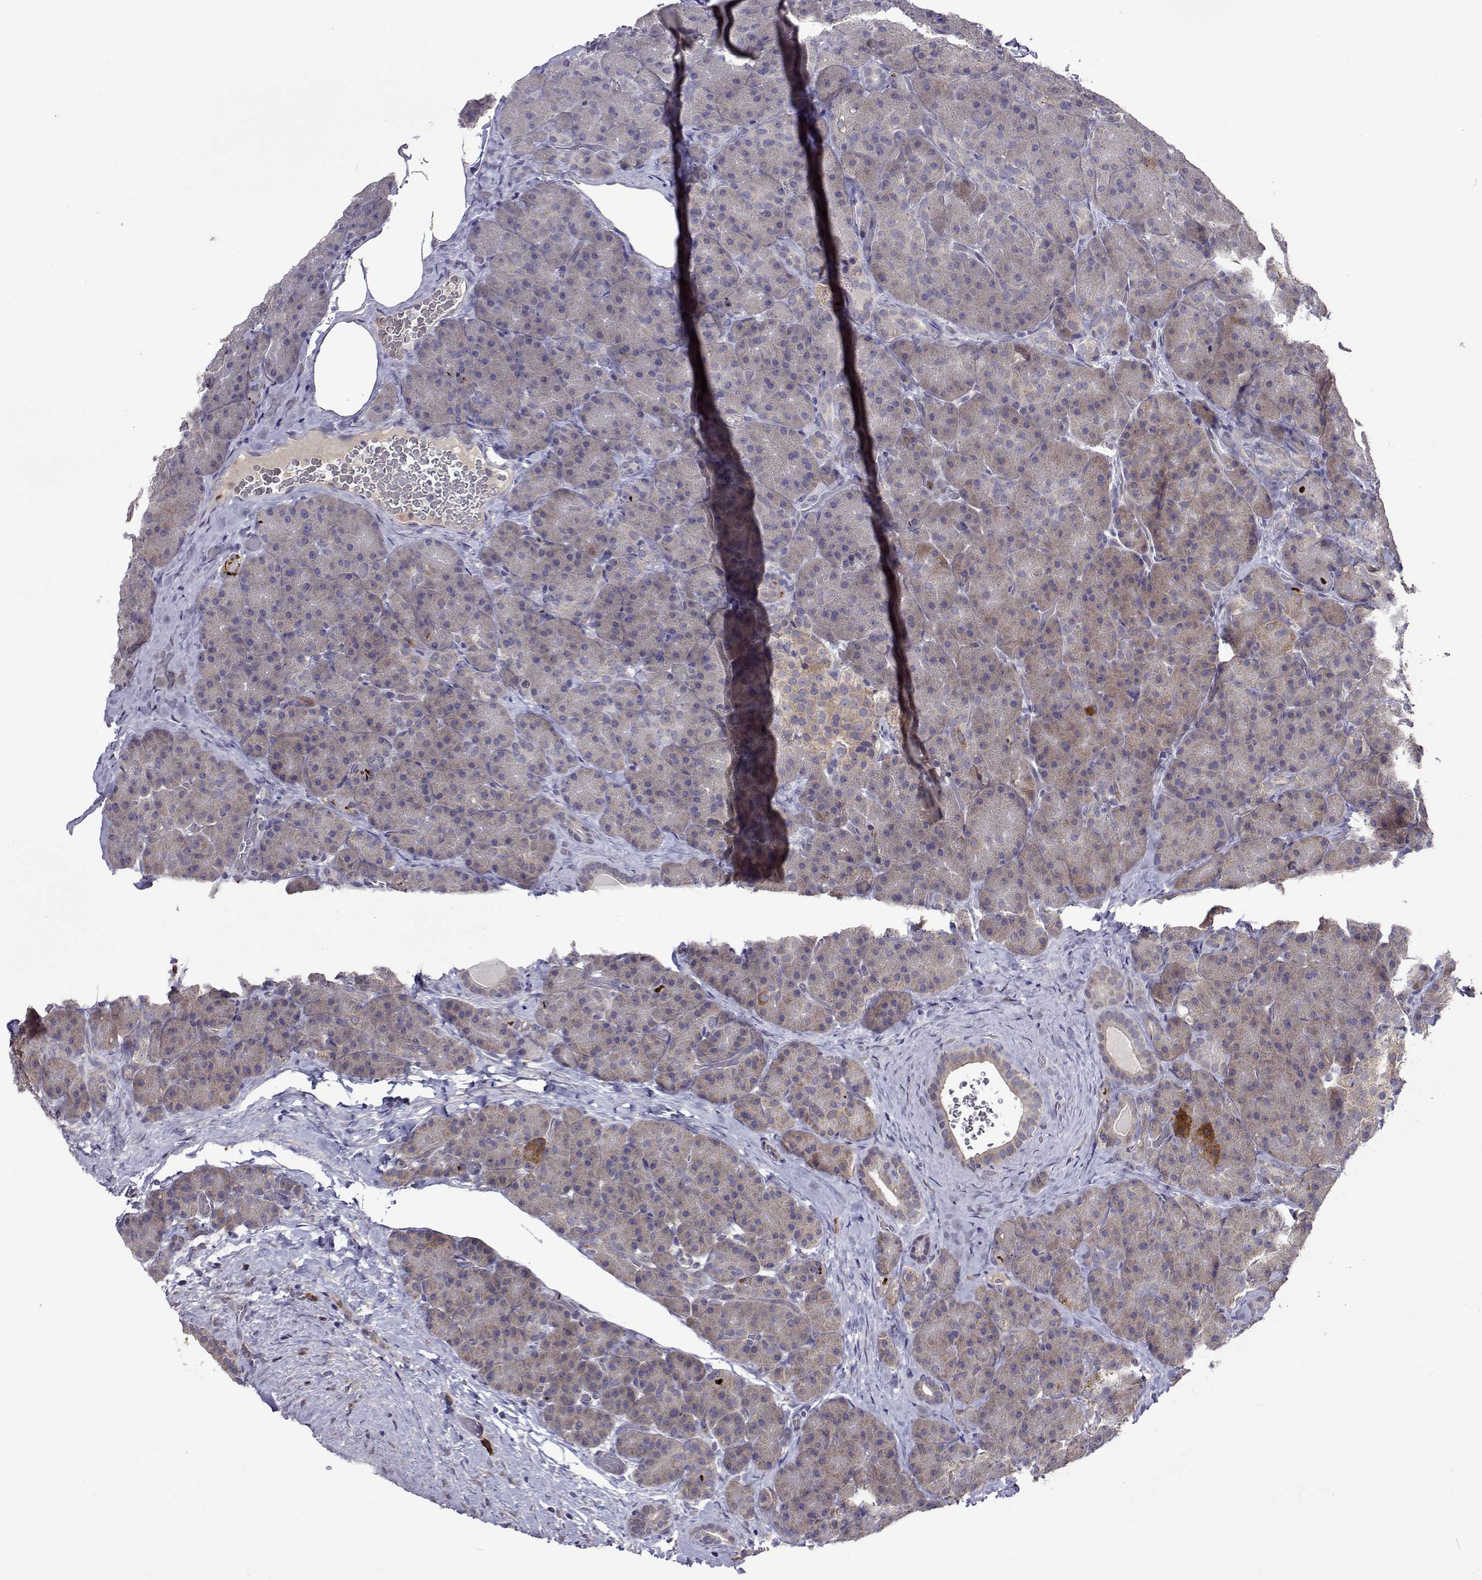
{"staining": {"intensity": "weak", "quantity": "25%-75%", "location": "cytoplasmic/membranous"}, "tissue": "pancreas", "cell_type": "Exocrine glandular cells", "image_type": "normal", "snomed": [{"axis": "morphology", "description": "Normal tissue, NOS"}, {"axis": "topography", "description": "Pancreas"}], "caption": "This is an image of IHC staining of benign pancreas, which shows weak positivity in the cytoplasmic/membranous of exocrine glandular cells.", "gene": "TARBP2", "patient": {"sex": "male", "age": 57}}